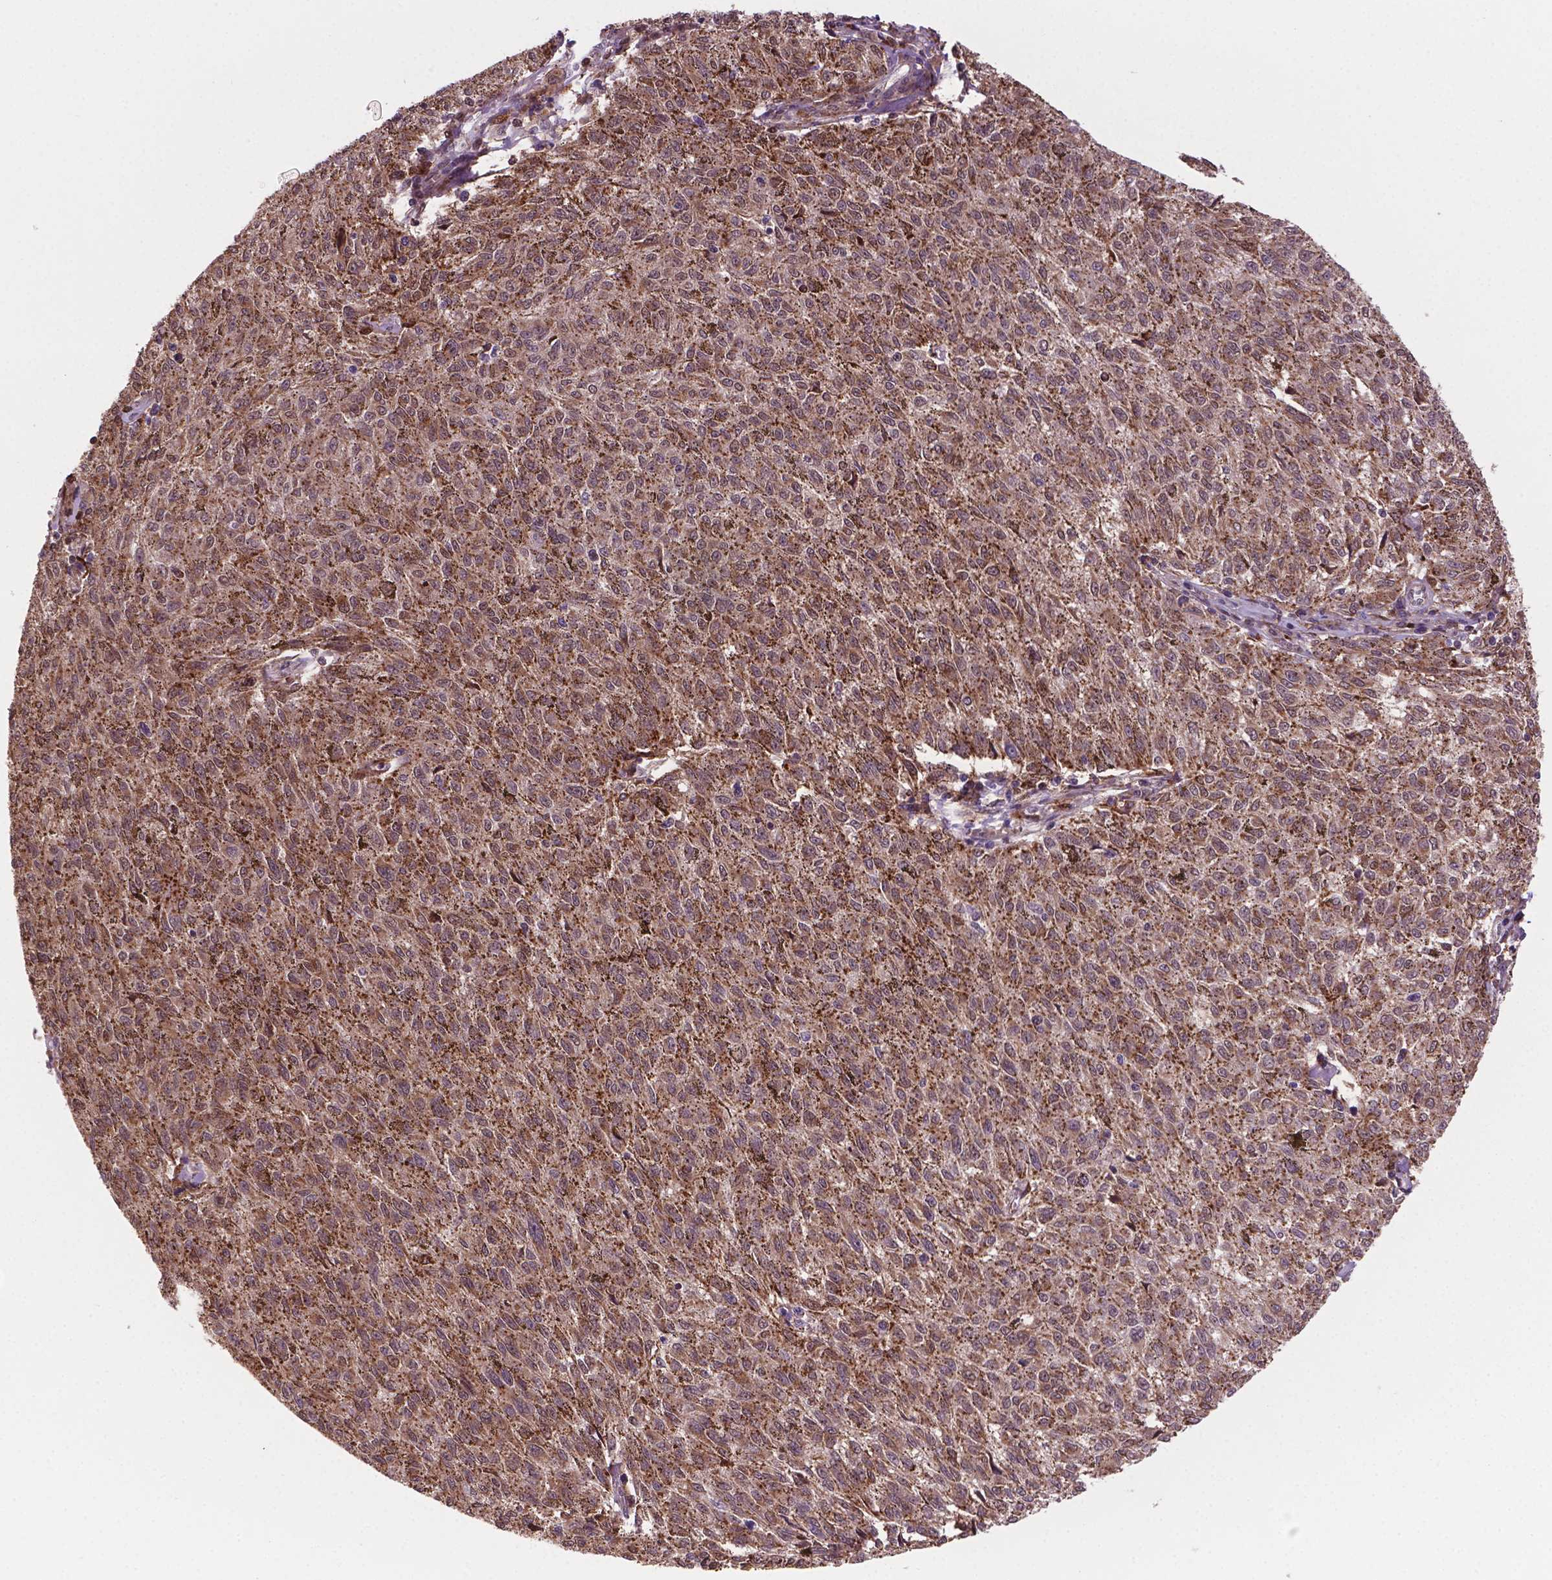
{"staining": {"intensity": "weak", "quantity": "25%-75%", "location": "cytoplasmic/membranous"}, "tissue": "melanoma", "cell_type": "Tumor cells", "image_type": "cancer", "snomed": [{"axis": "morphology", "description": "Malignant melanoma, NOS"}, {"axis": "topography", "description": "Skin"}], "caption": "This photomicrograph displays immunohistochemistry staining of malignant melanoma, with low weak cytoplasmic/membranous expression in about 25%-75% of tumor cells.", "gene": "PLIN3", "patient": {"sex": "female", "age": 72}}